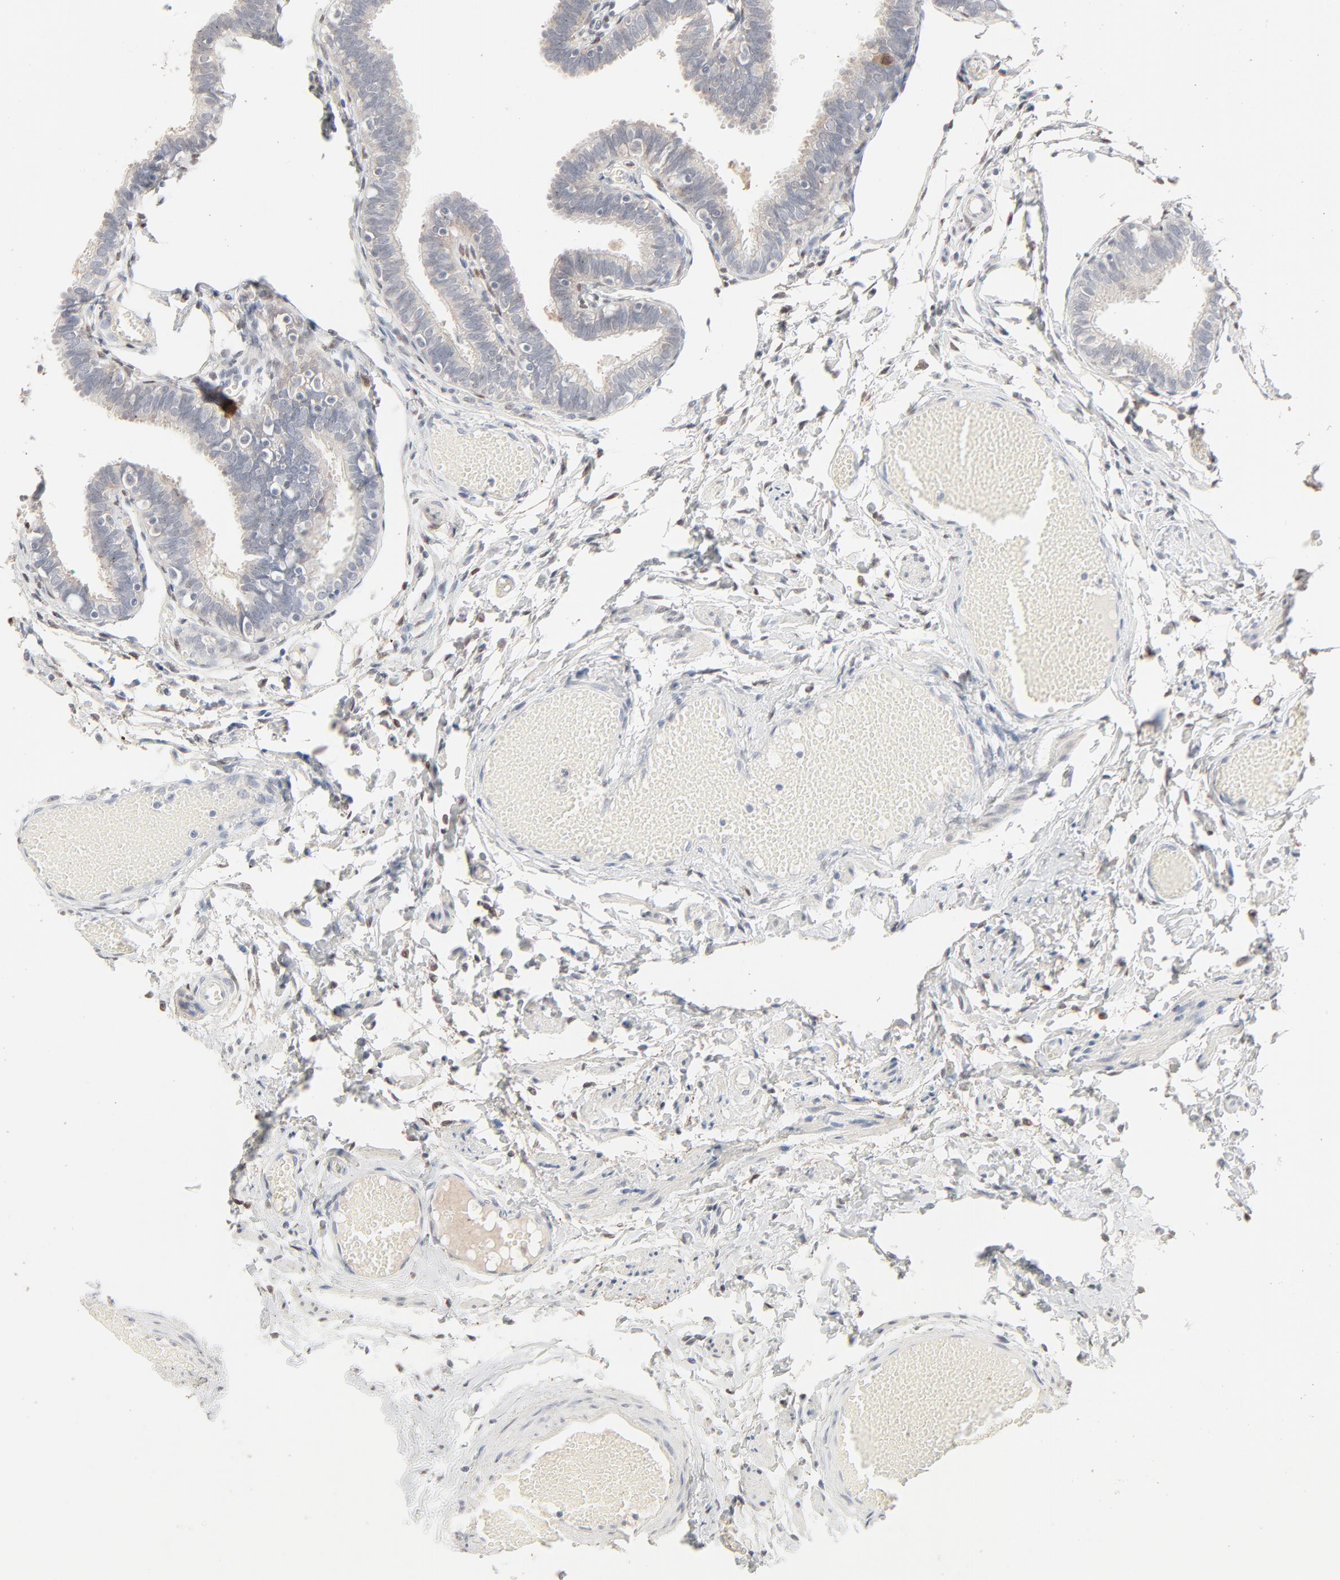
{"staining": {"intensity": "negative", "quantity": "none", "location": "none"}, "tissue": "fallopian tube", "cell_type": "Glandular cells", "image_type": "normal", "snomed": [{"axis": "morphology", "description": "Normal tissue, NOS"}, {"axis": "topography", "description": "Fallopian tube"}], "caption": "IHC micrograph of normal fallopian tube: human fallopian tube stained with DAB shows no significant protein expression in glandular cells.", "gene": "LGALS2", "patient": {"sex": "female", "age": 46}}